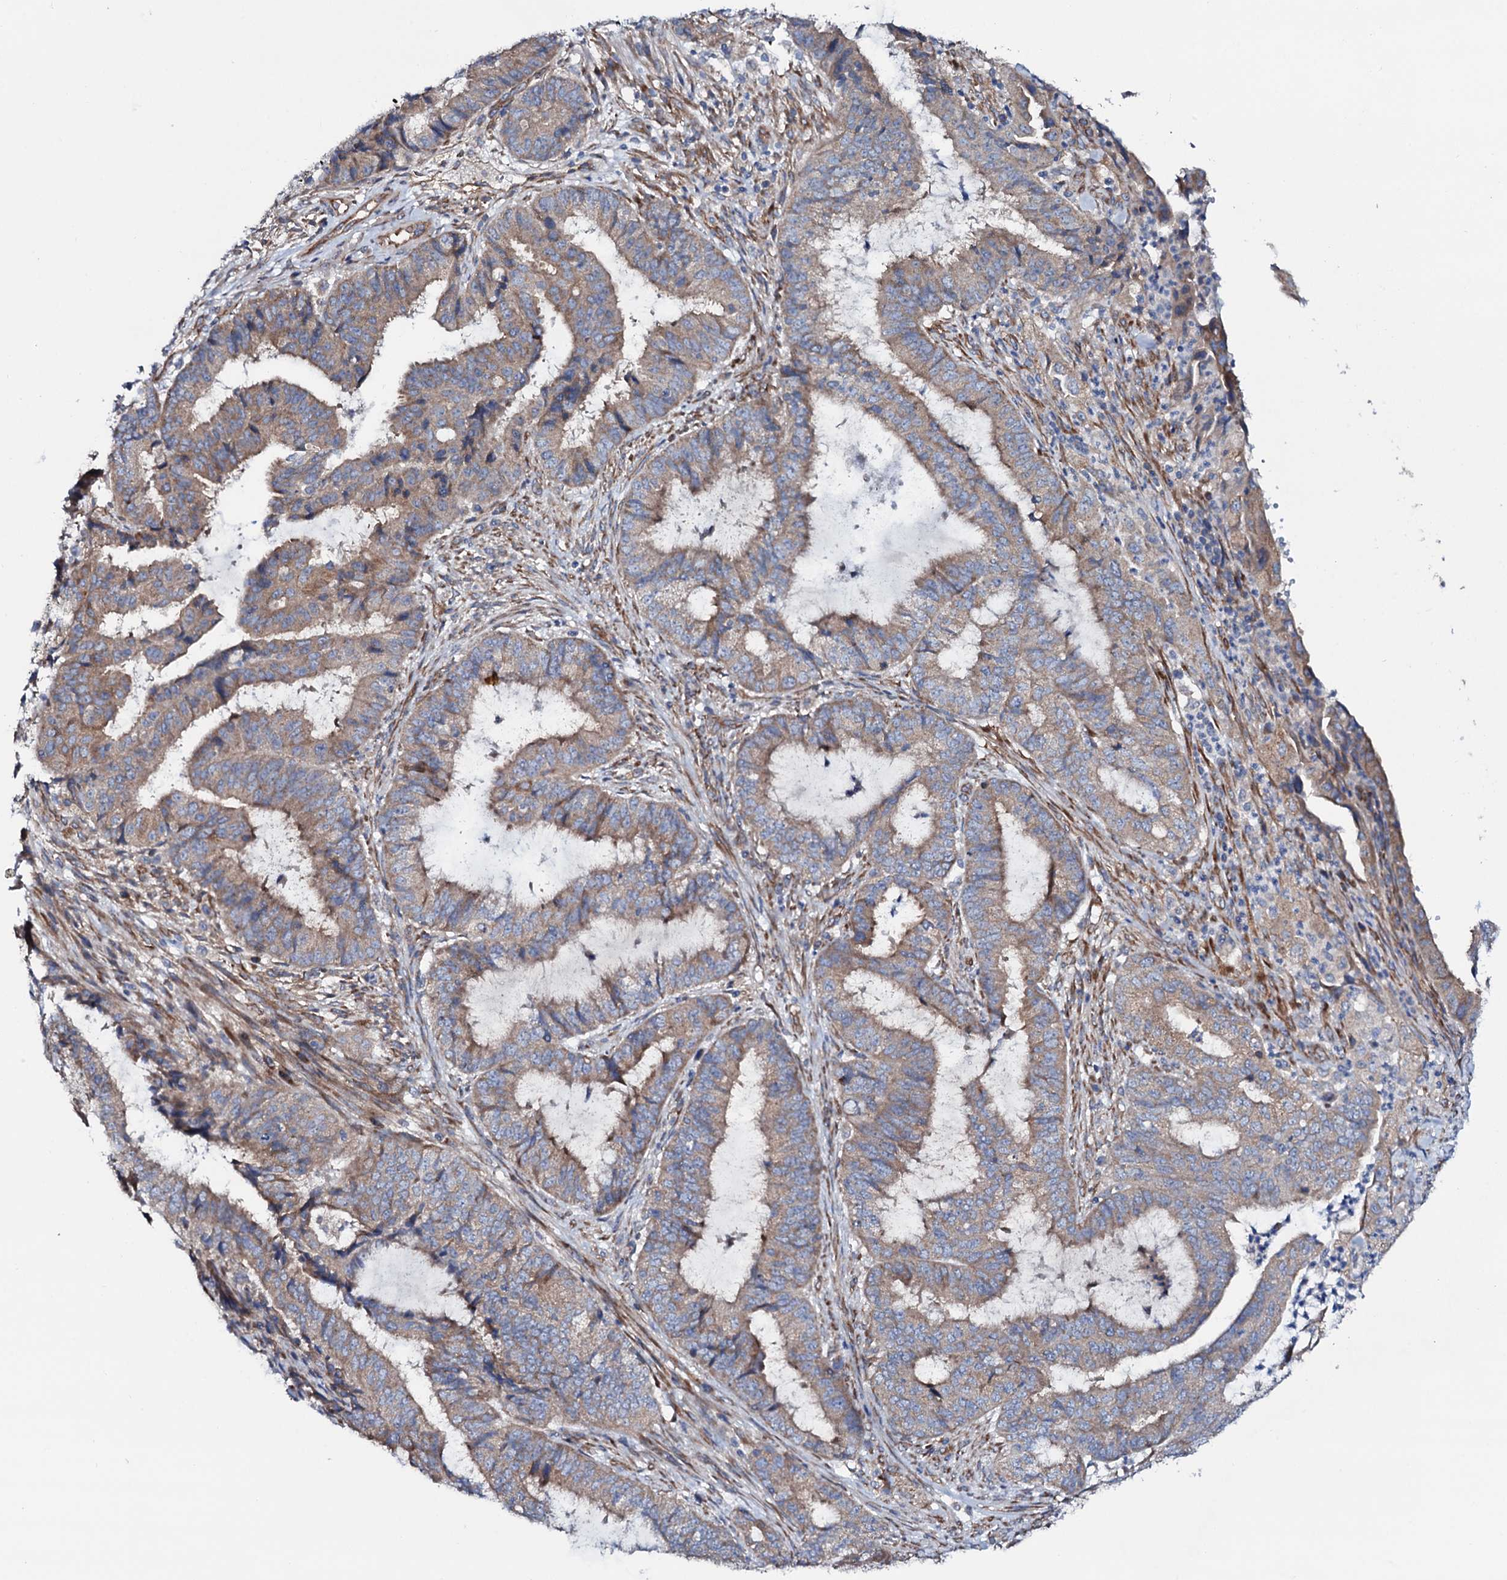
{"staining": {"intensity": "weak", "quantity": ">75%", "location": "cytoplasmic/membranous"}, "tissue": "endometrial cancer", "cell_type": "Tumor cells", "image_type": "cancer", "snomed": [{"axis": "morphology", "description": "Adenocarcinoma, NOS"}, {"axis": "topography", "description": "Endometrium"}], "caption": "Protein staining reveals weak cytoplasmic/membranous staining in approximately >75% of tumor cells in endometrial cancer (adenocarcinoma).", "gene": "STARD13", "patient": {"sex": "female", "age": 51}}